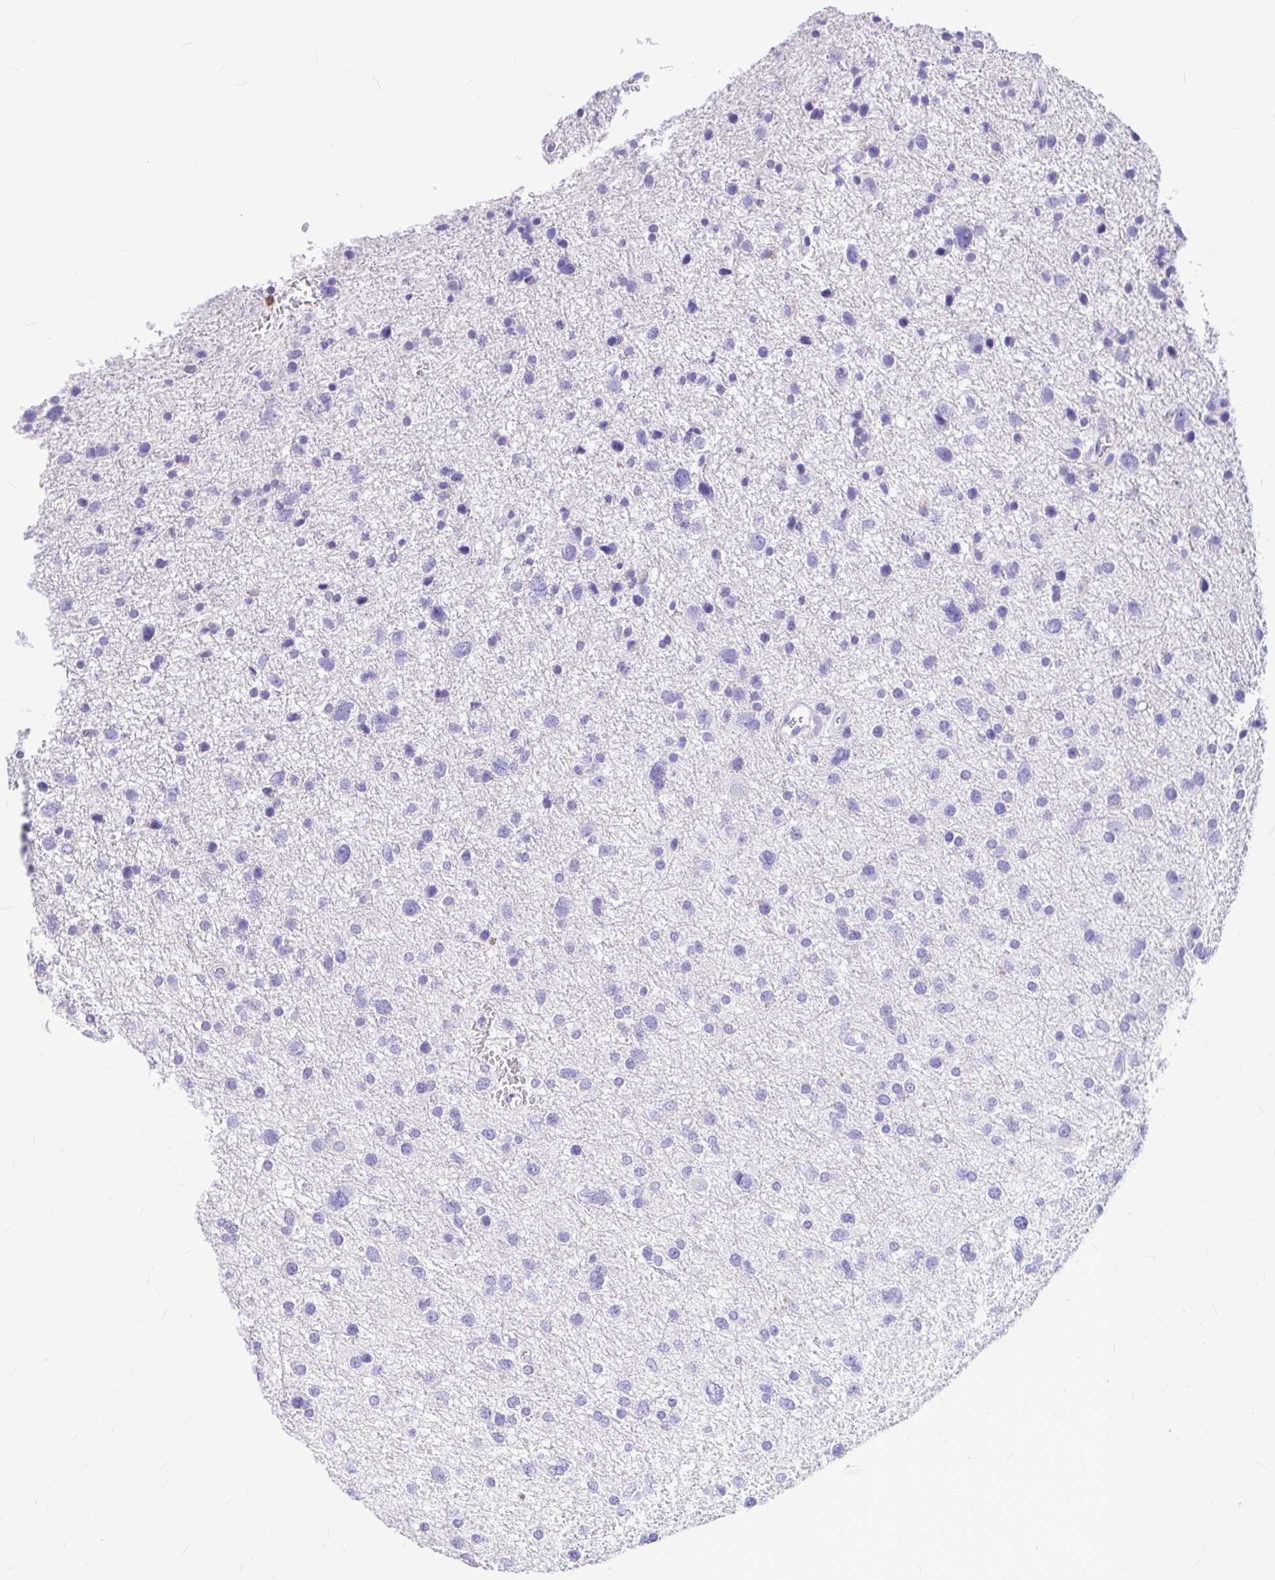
{"staining": {"intensity": "negative", "quantity": "none", "location": "none"}, "tissue": "glioma", "cell_type": "Tumor cells", "image_type": "cancer", "snomed": [{"axis": "morphology", "description": "Glioma, malignant, Low grade"}, {"axis": "topography", "description": "Brain"}], "caption": "An immunohistochemistry photomicrograph of malignant low-grade glioma is shown. There is no staining in tumor cells of malignant low-grade glioma.", "gene": "CLEC1B", "patient": {"sex": "female", "age": 55}}